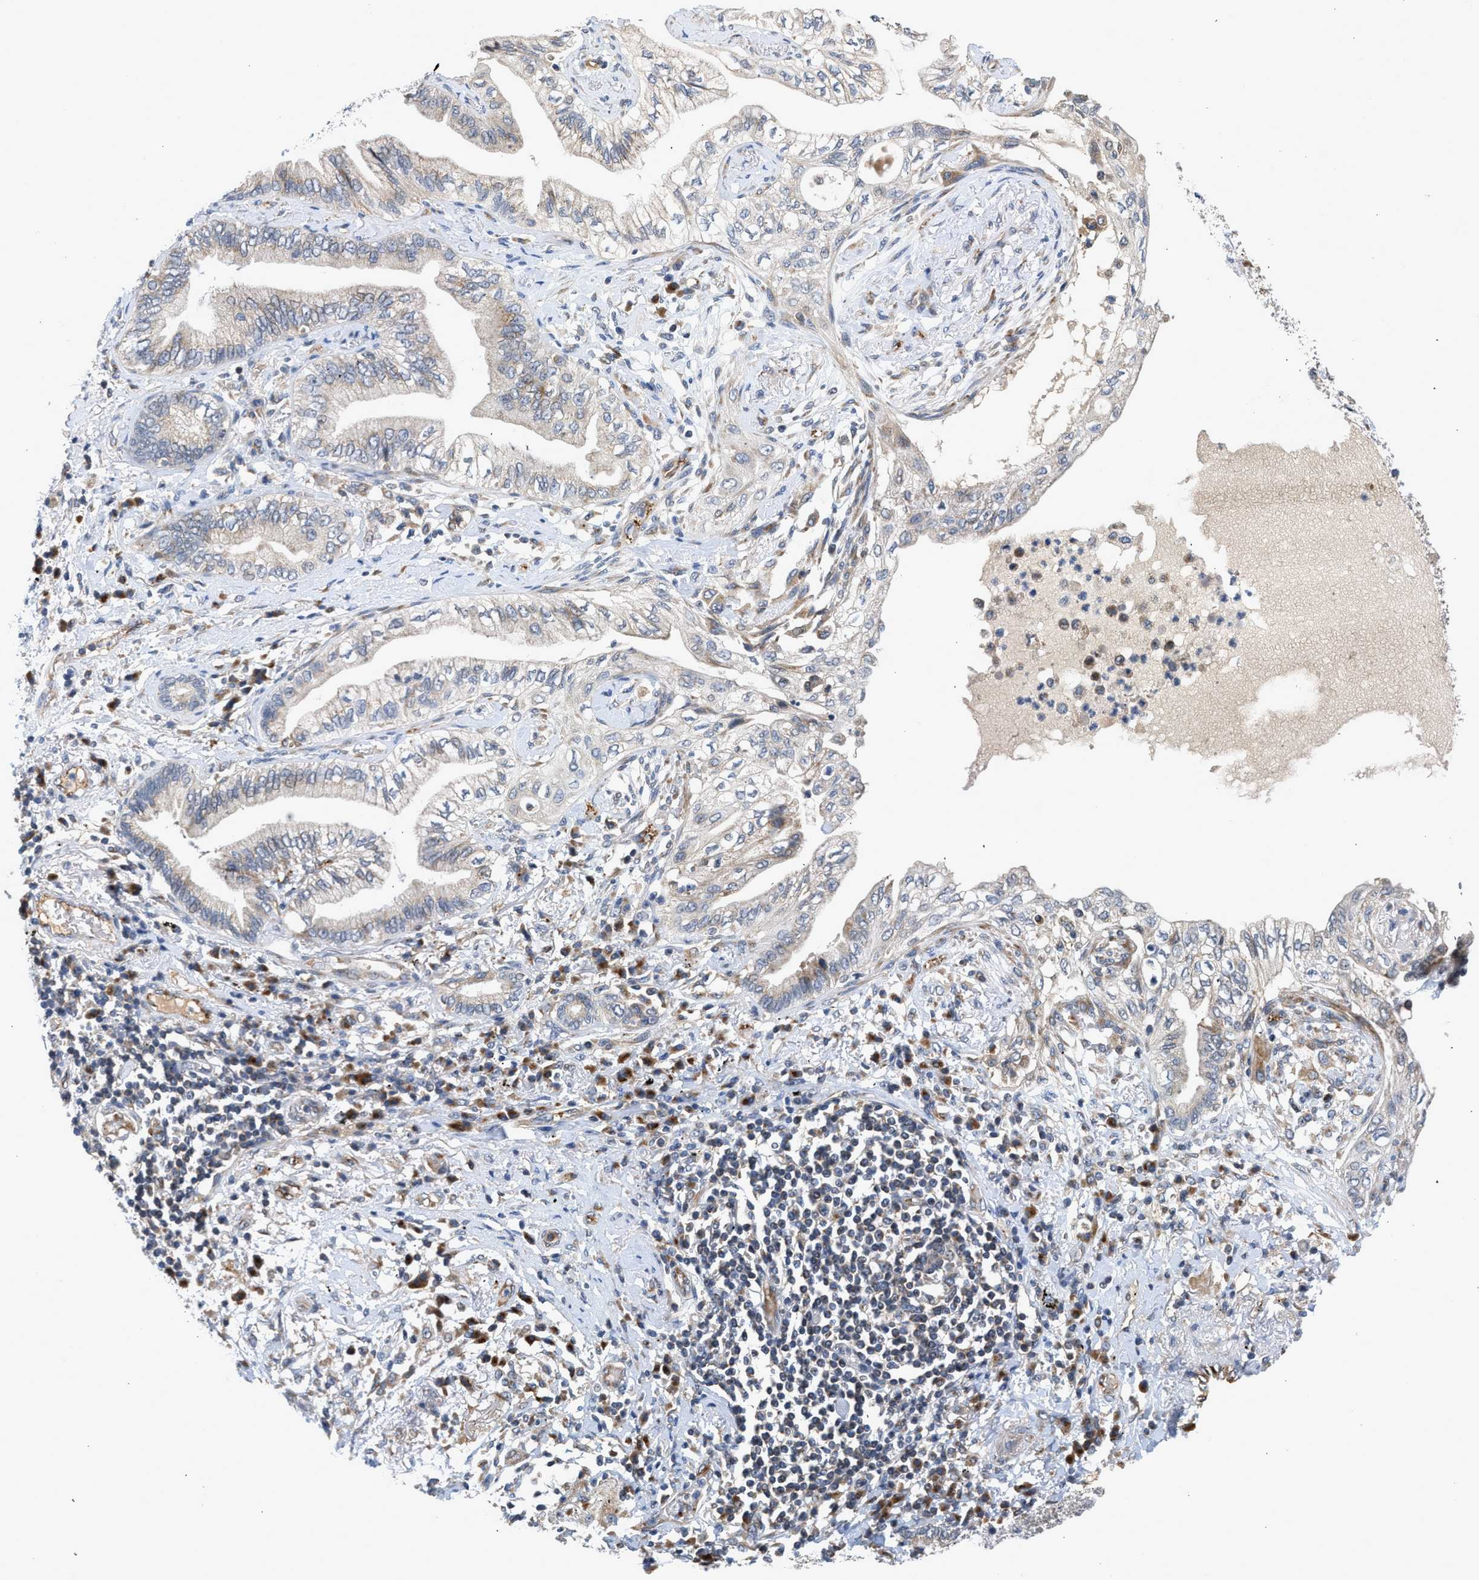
{"staining": {"intensity": "weak", "quantity": "<25%", "location": "cytoplasmic/membranous"}, "tissue": "lung cancer", "cell_type": "Tumor cells", "image_type": "cancer", "snomed": [{"axis": "morphology", "description": "Normal tissue, NOS"}, {"axis": "morphology", "description": "Adenocarcinoma, NOS"}, {"axis": "topography", "description": "Bronchus"}, {"axis": "topography", "description": "Lung"}], "caption": "IHC image of lung cancer stained for a protein (brown), which demonstrates no positivity in tumor cells.", "gene": "PIM1", "patient": {"sex": "female", "age": 70}}